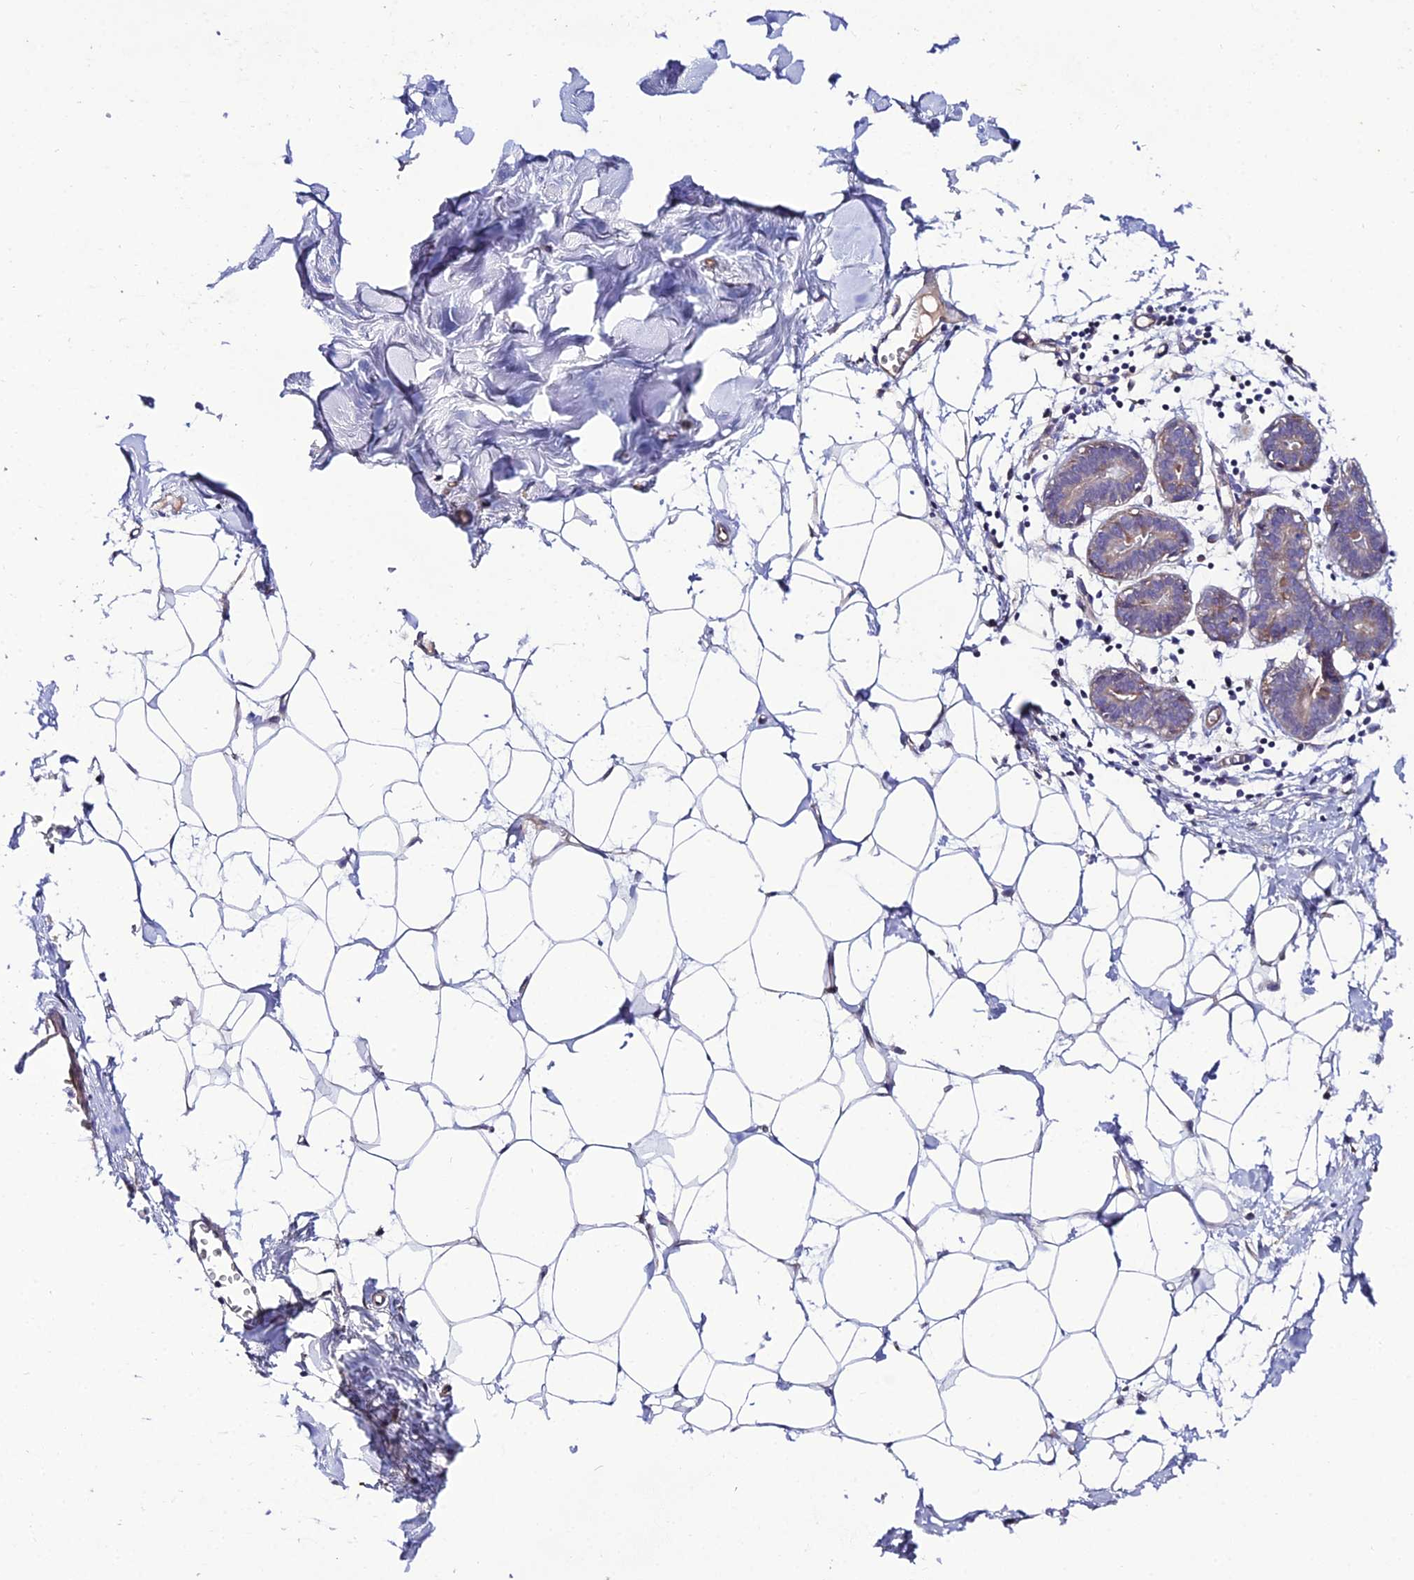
{"staining": {"intensity": "negative", "quantity": "none", "location": "none"}, "tissue": "breast", "cell_type": "Adipocytes", "image_type": "normal", "snomed": [{"axis": "morphology", "description": "Normal tissue, NOS"}, {"axis": "topography", "description": "Breast"}], "caption": "High magnification brightfield microscopy of unremarkable breast stained with DAB (brown) and counterstained with hematoxylin (blue): adipocytes show no significant positivity. (DAB (3,3'-diaminobenzidine) immunohistochemistry (IHC) visualized using brightfield microscopy, high magnification).", "gene": "ARL6IP1", "patient": {"sex": "female", "age": 27}}